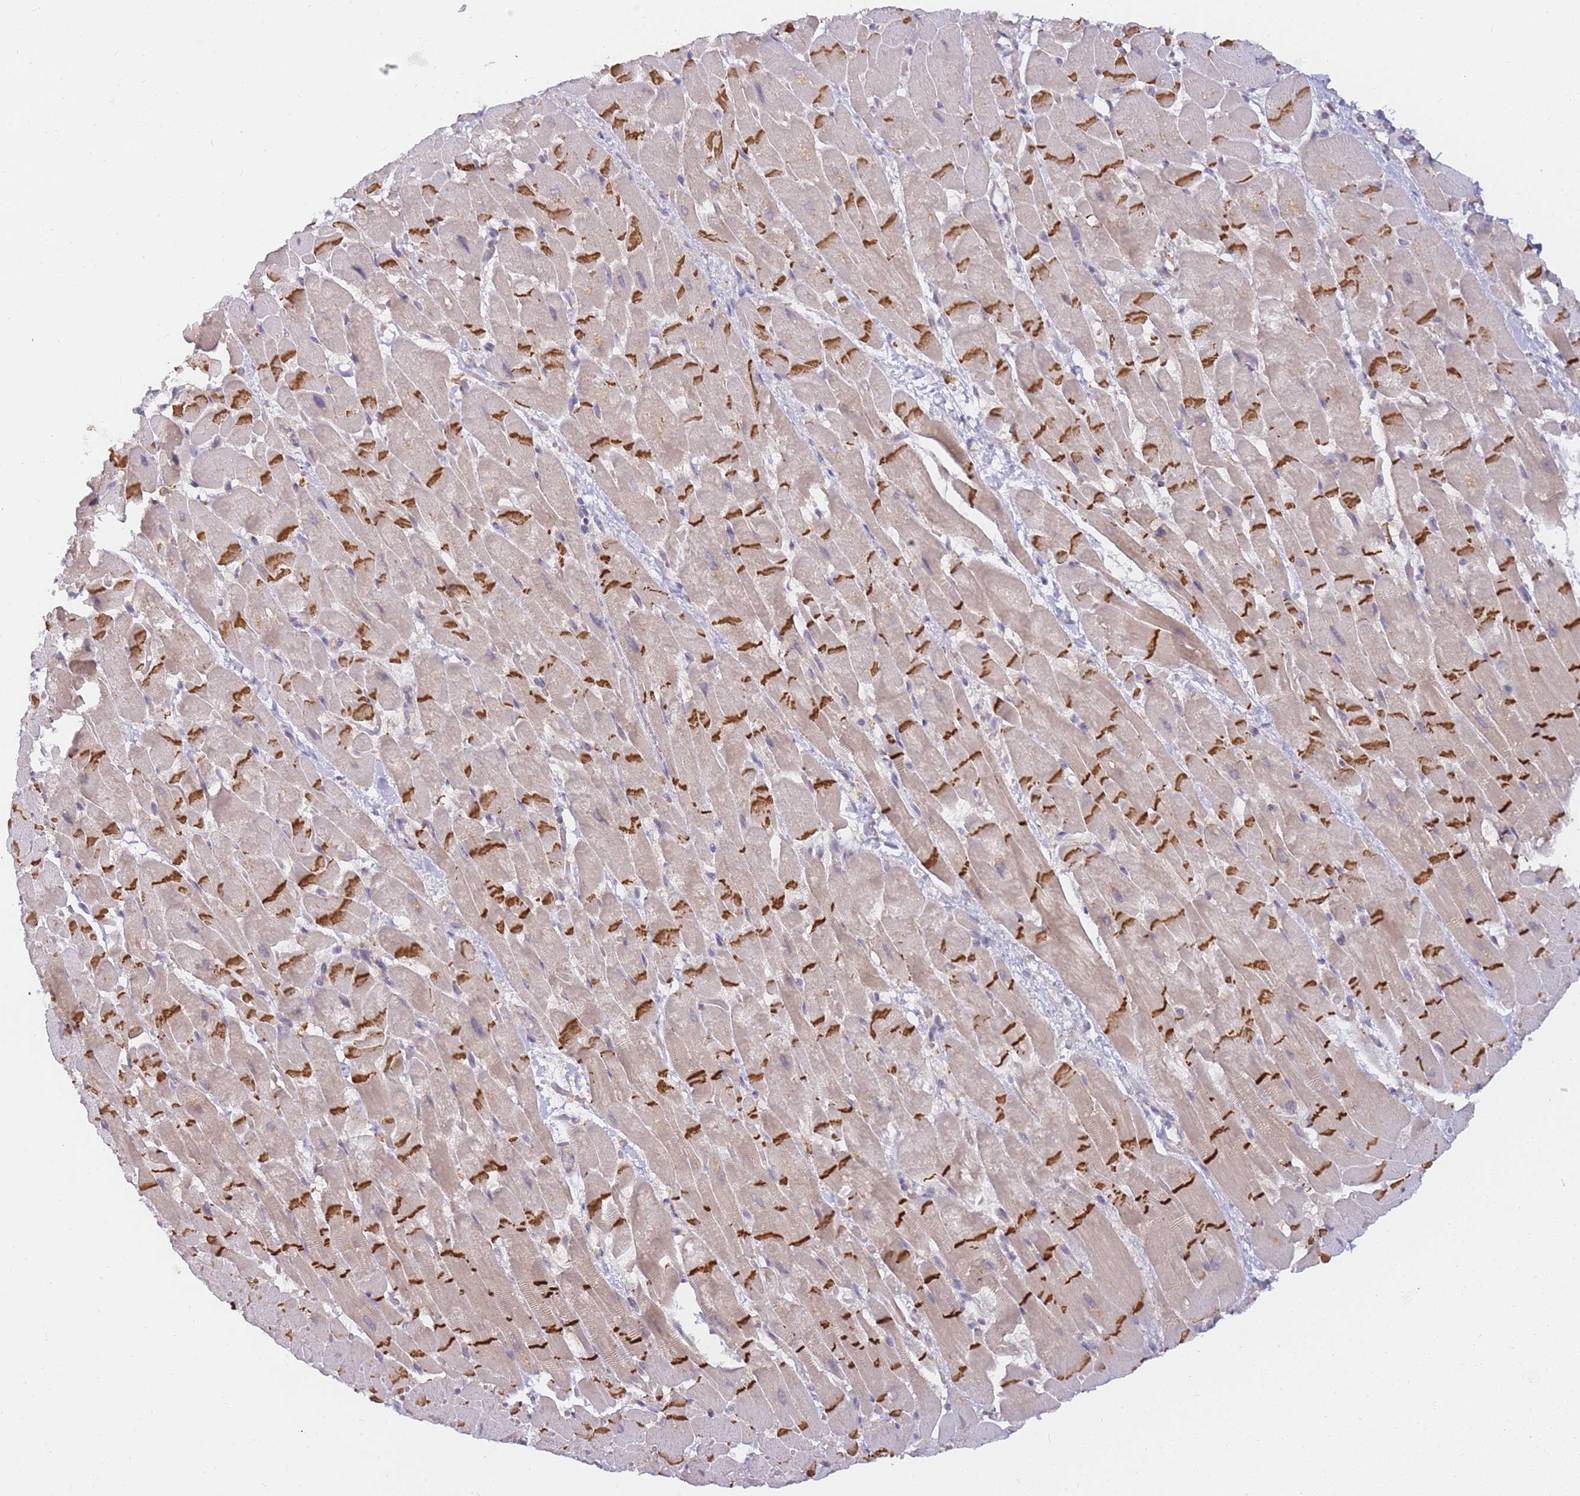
{"staining": {"intensity": "strong", "quantity": "25%-75%", "location": "cytoplasmic/membranous"}, "tissue": "heart muscle", "cell_type": "Cardiomyocytes", "image_type": "normal", "snomed": [{"axis": "morphology", "description": "Normal tissue, NOS"}, {"axis": "topography", "description": "Heart"}], "caption": "This micrograph shows benign heart muscle stained with IHC to label a protein in brown. The cytoplasmic/membranous of cardiomyocytes show strong positivity for the protein. Nuclei are counter-stained blue.", "gene": "ZNF577", "patient": {"sex": "male", "age": 37}}